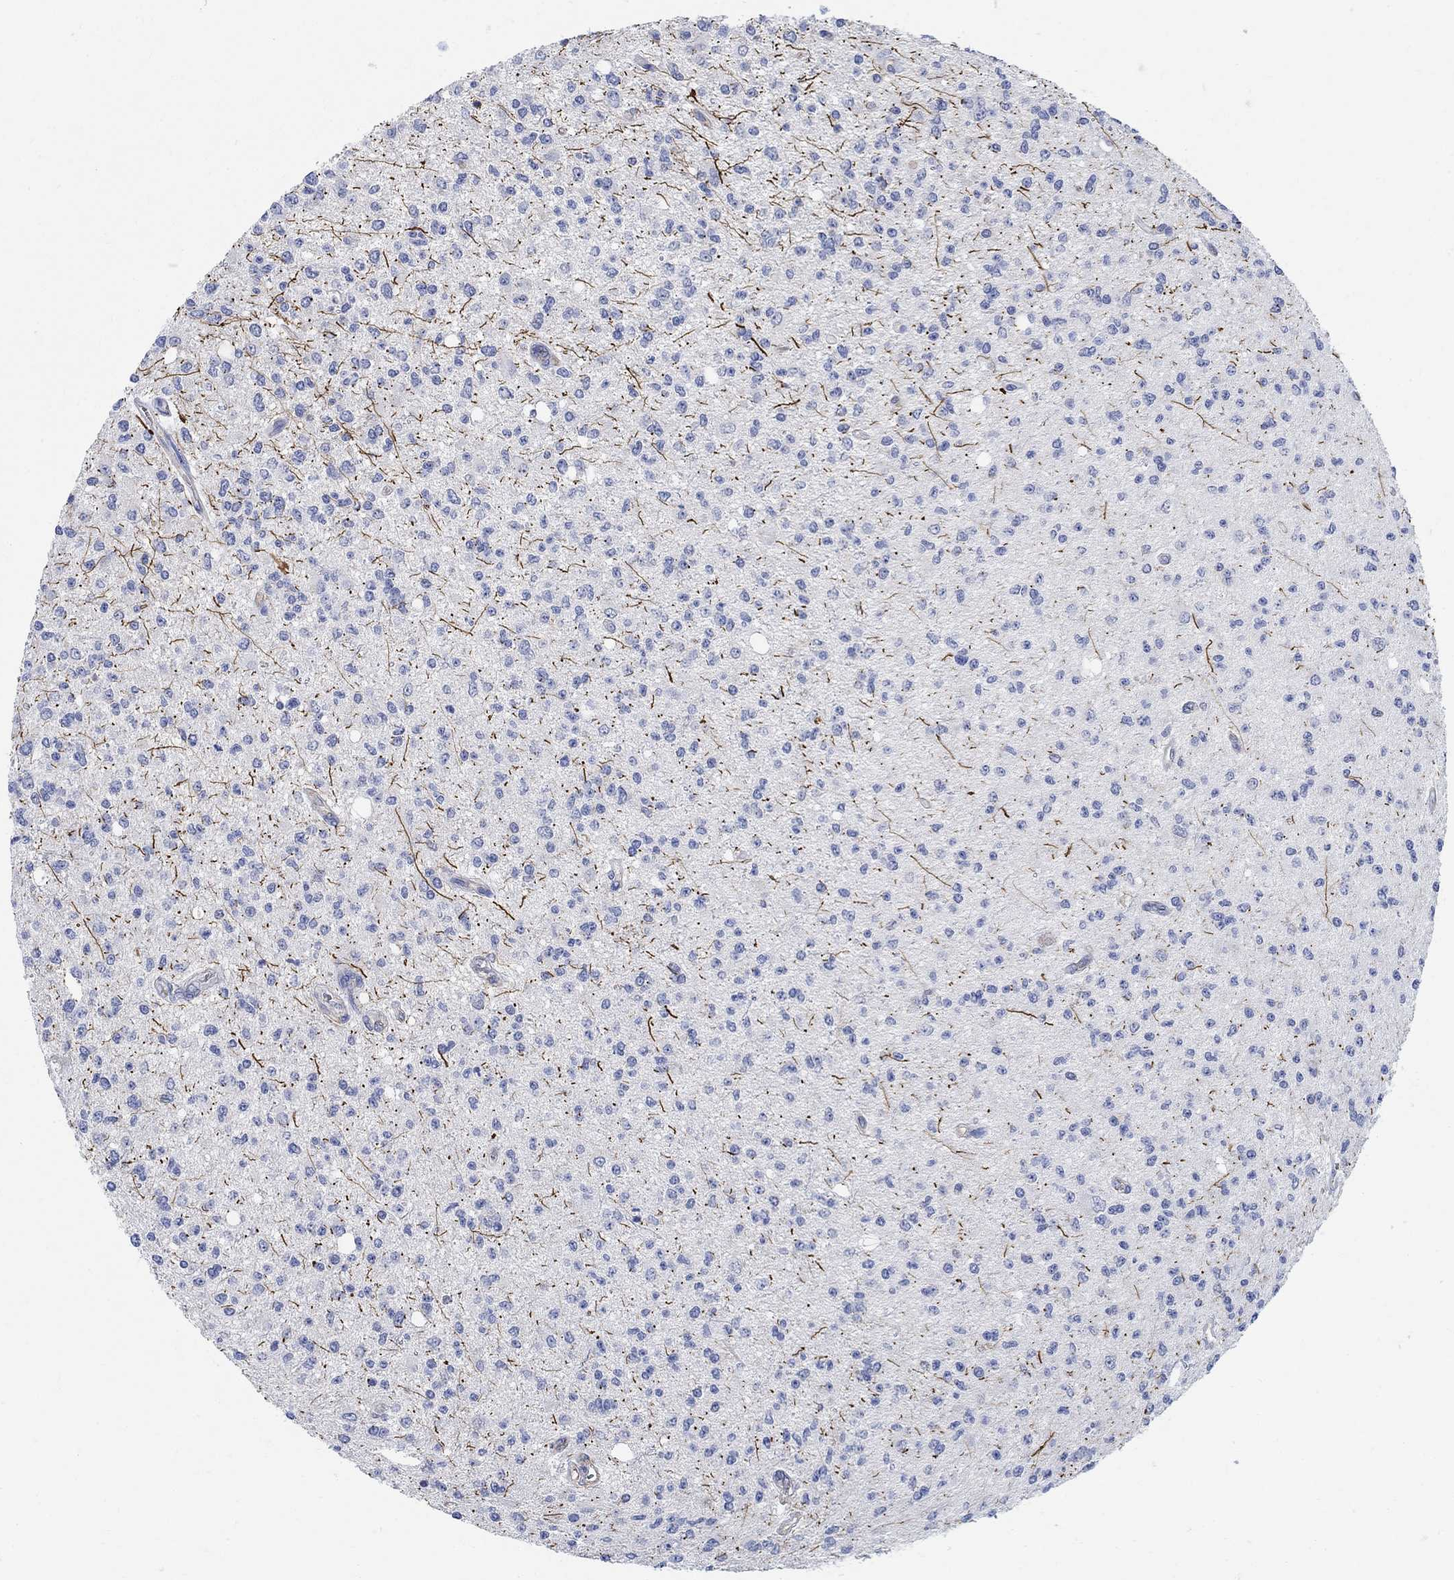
{"staining": {"intensity": "negative", "quantity": "none", "location": "none"}, "tissue": "glioma", "cell_type": "Tumor cells", "image_type": "cancer", "snomed": [{"axis": "morphology", "description": "Glioma, malignant, Low grade"}, {"axis": "topography", "description": "Brain"}], "caption": "Immunohistochemistry (IHC) of glioma displays no staining in tumor cells. Brightfield microscopy of immunohistochemistry stained with DAB (3,3'-diaminobenzidine) (brown) and hematoxylin (blue), captured at high magnification.", "gene": "PHF21B", "patient": {"sex": "male", "age": 67}}